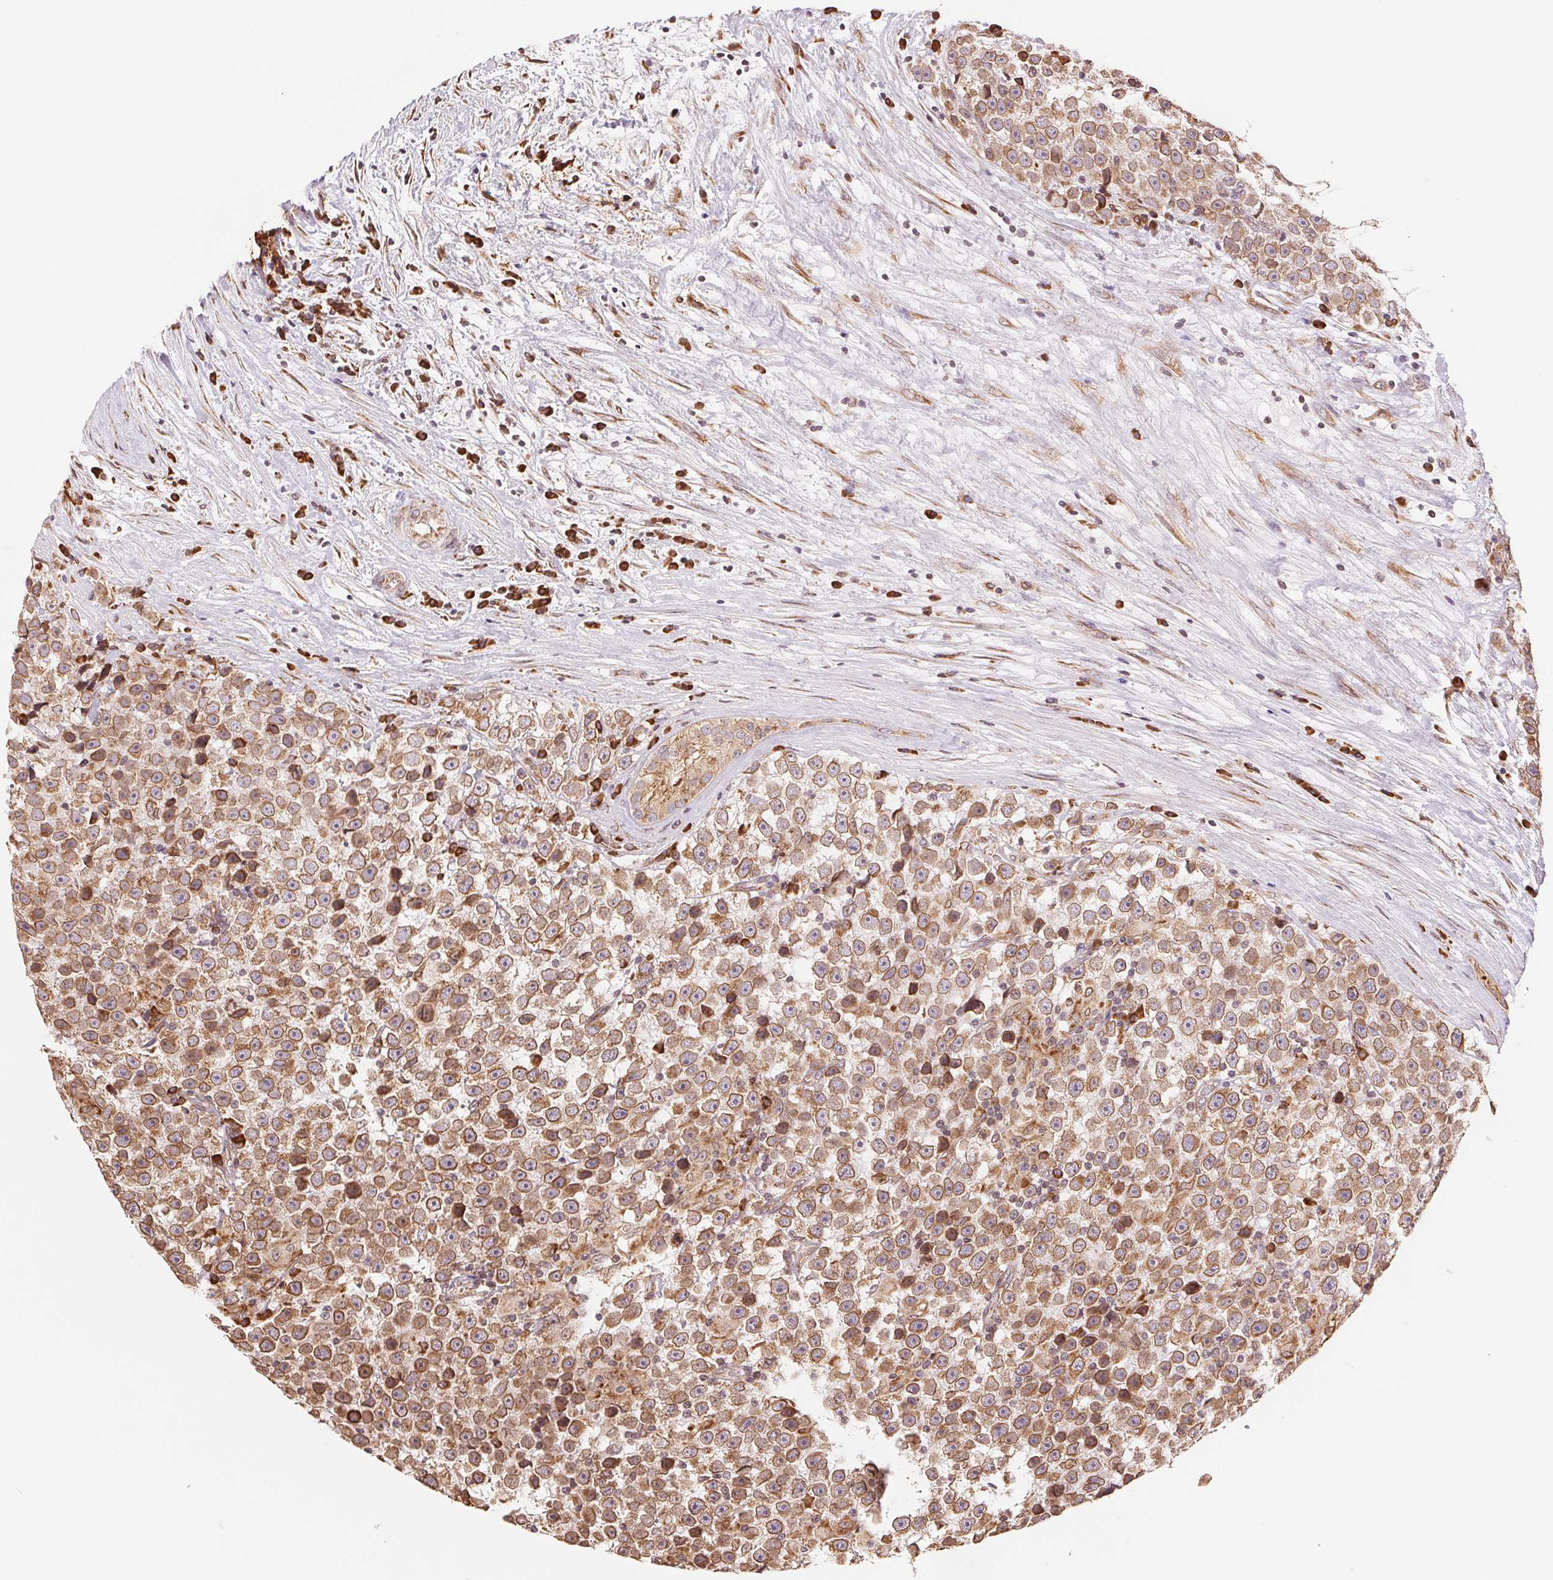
{"staining": {"intensity": "moderate", "quantity": ">75%", "location": "cytoplasmic/membranous,nuclear"}, "tissue": "testis cancer", "cell_type": "Tumor cells", "image_type": "cancer", "snomed": [{"axis": "morphology", "description": "Seminoma, NOS"}, {"axis": "topography", "description": "Testis"}], "caption": "Immunohistochemistry histopathology image of human testis cancer (seminoma) stained for a protein (brown), which reveals medium levels of moderate cytoplasmic/membranous and nuclear staining in approximately >75% of tumor cells.", "gene": "RPN1", "patient": {"sex": "male", "age": 31}}